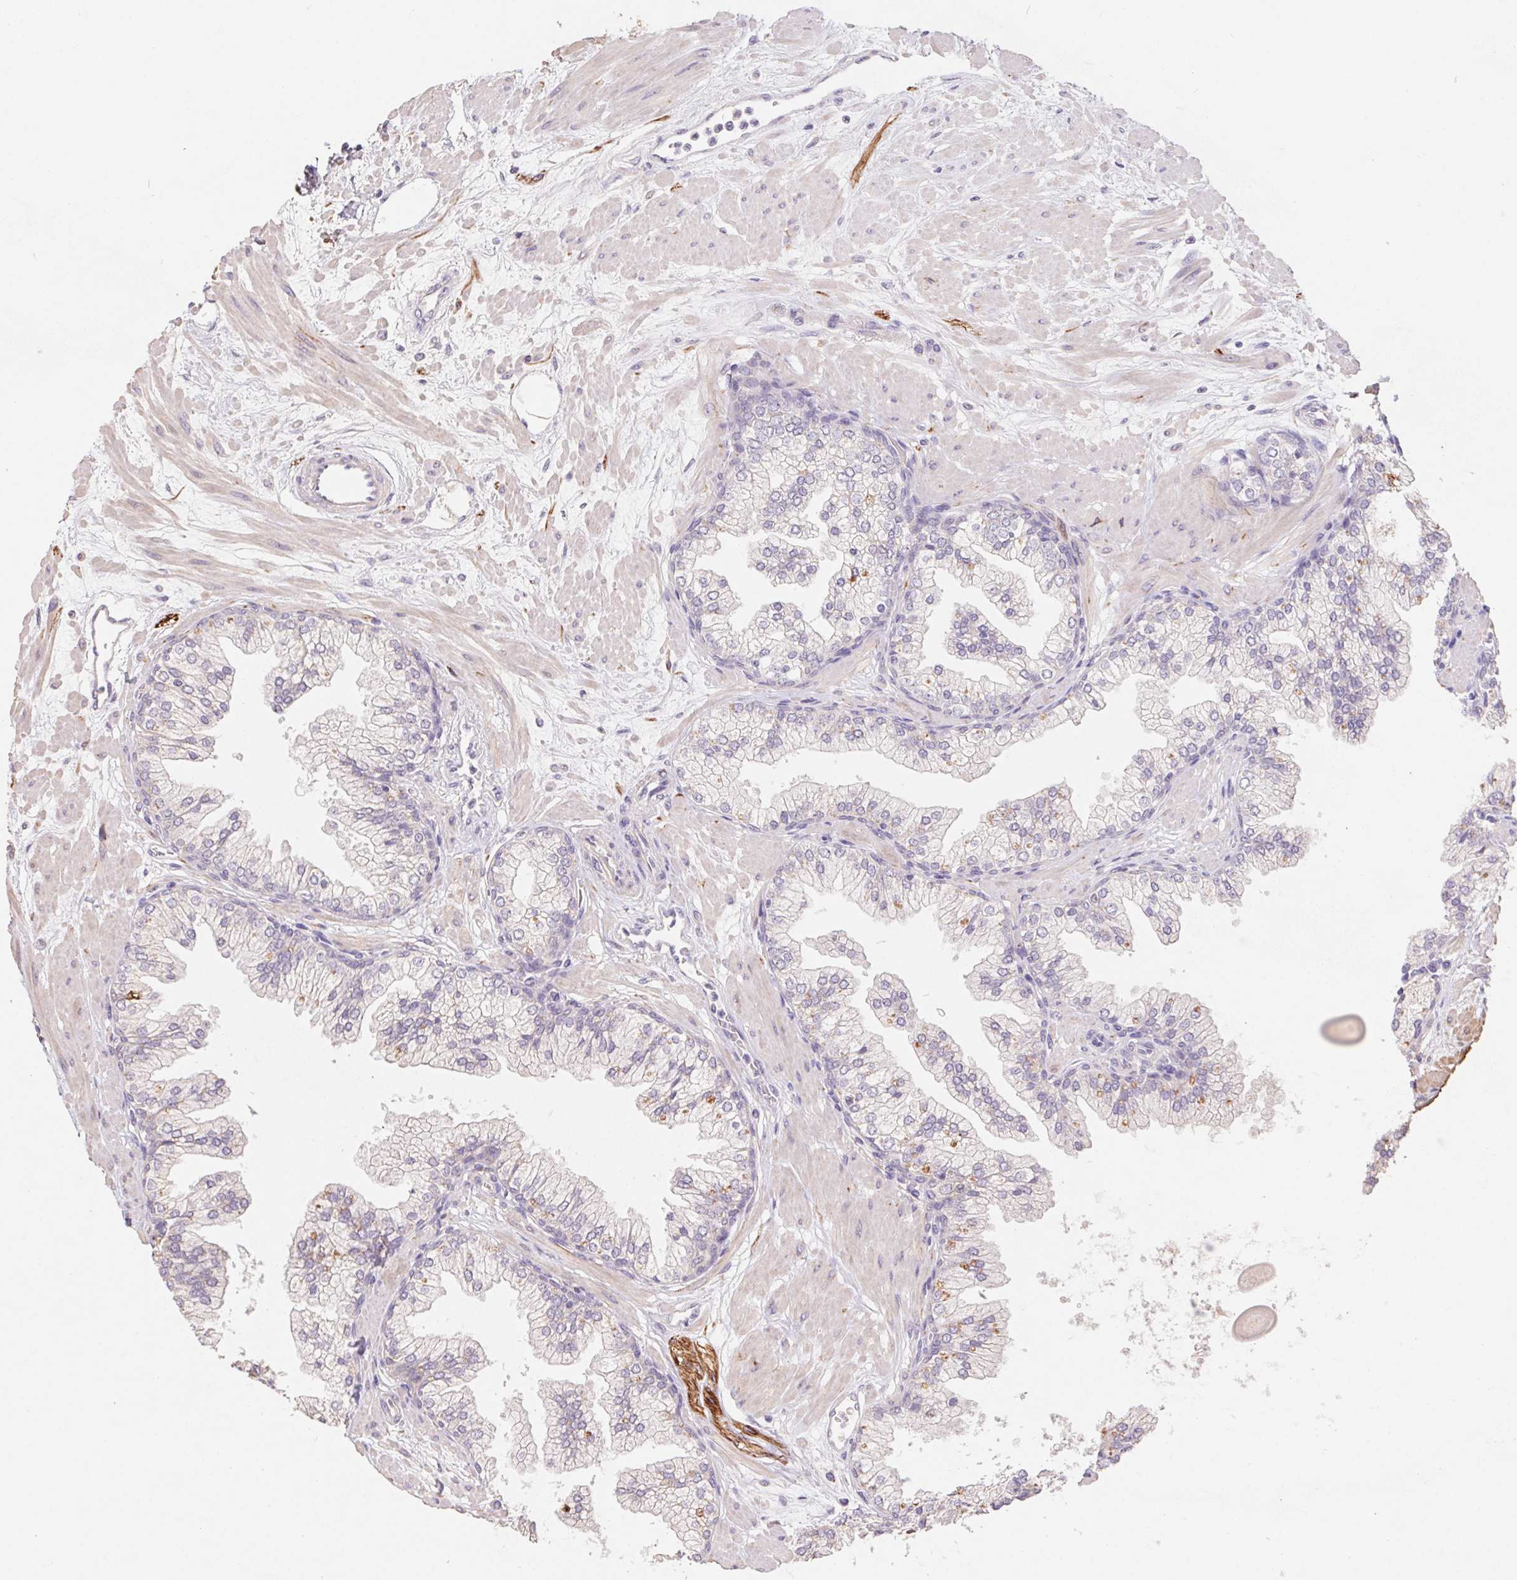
{"staining": {"intensity": "negative", "quantity": "none", "location": "none"}, "tissue": "prostate", "cell_type": "Glandular cells", "image_type": "normal", "snomed": [{"axis": "morphology", "description": "Normal tissue, NOS"}, {"axis": "topography", "description": "Prostate"}, {"axis": "topography", "description": "Peripheral nerve tissue"}], "caption": "This is a photomicrograph of immunohistochemistry staining of unremarkable prostate, which shows no staining in glandular cells. (Stains: DAB IHC with hematoxylin counter stain, Microscopy: brightfield microscopy at high magnification).", "gene": "GRM2", "patient": {"sex": "male", "age": 61}}